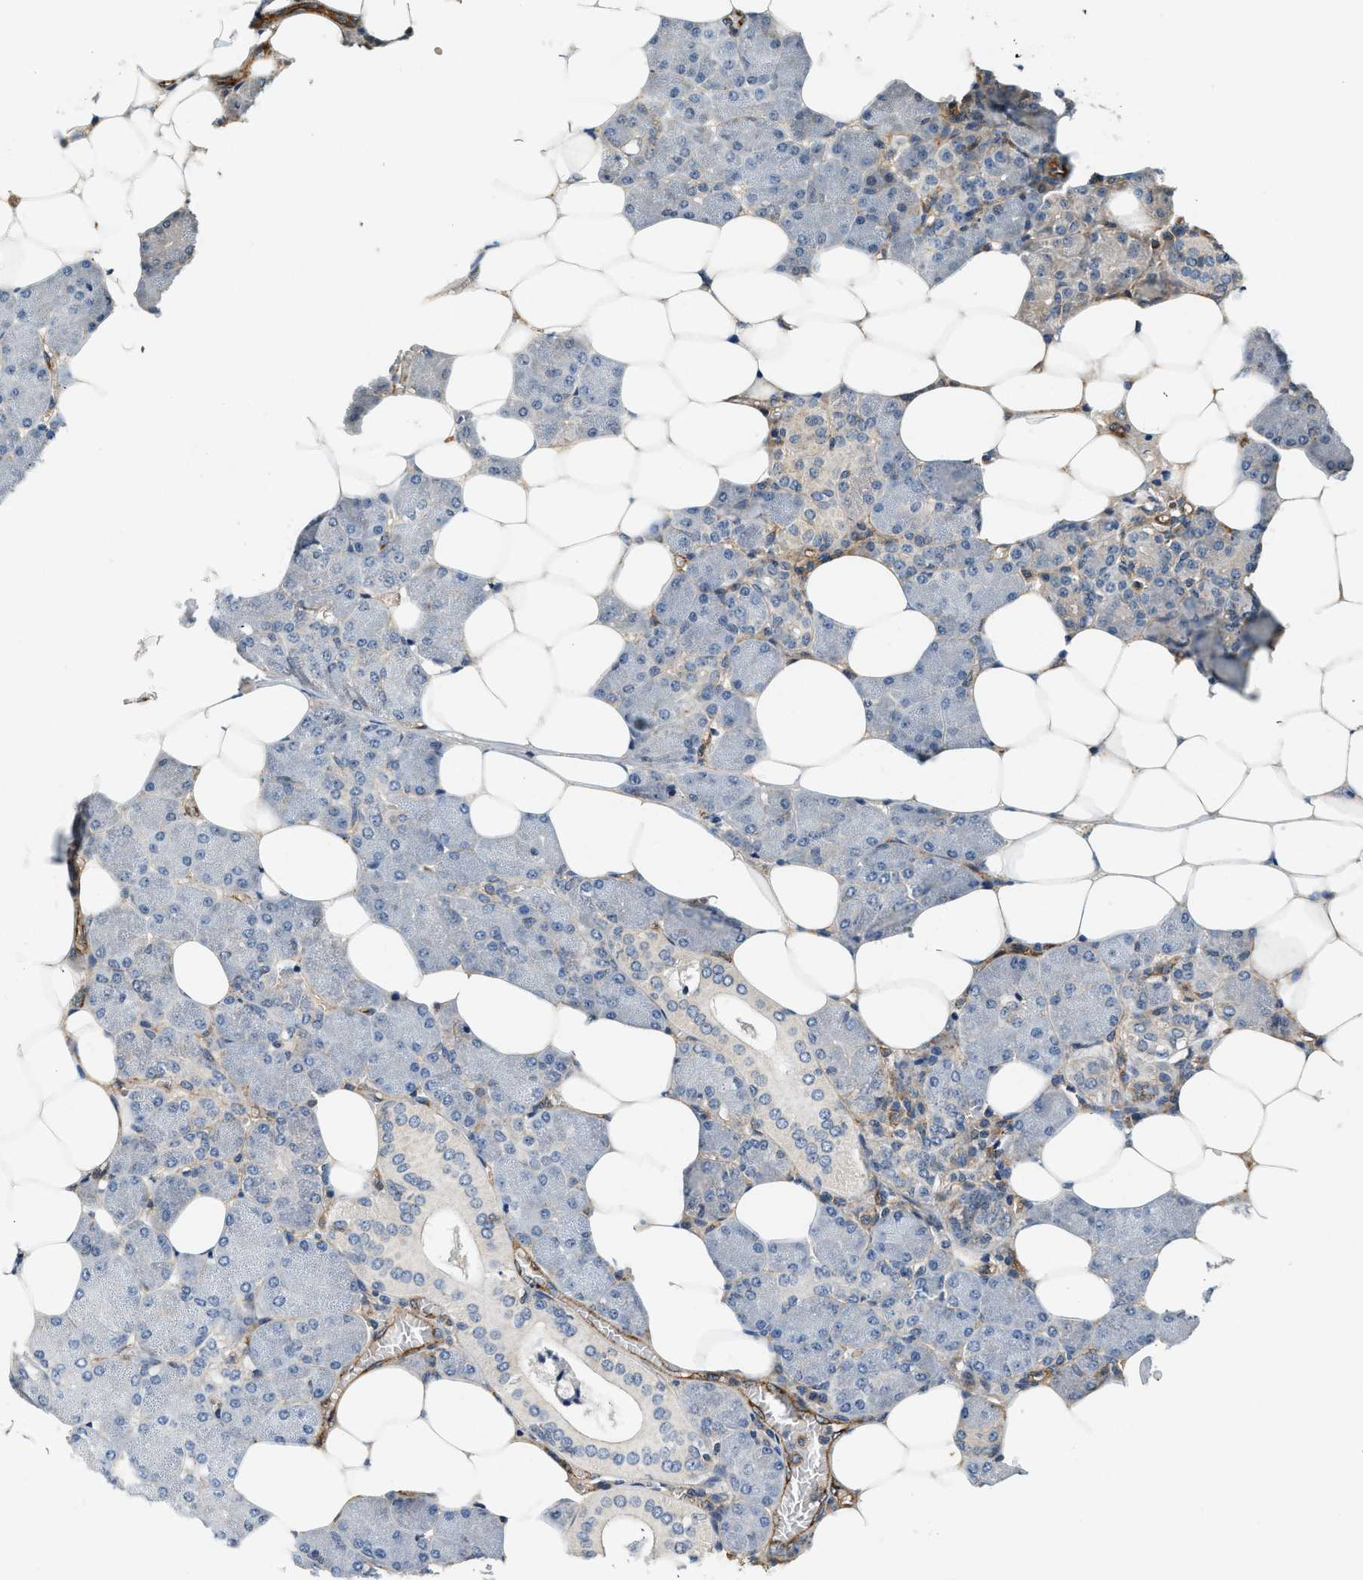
{"staining": {"intensity": "negative", "quantity": "none", "location": "none"}, "tissue": "salivary gland", "cell_type": "Glandular cells", "image_type": "normal", "snomed": [{"axis": "morphology", "description": "Normal tissue, NOS"}, {"axis": "morphology", "description": "Adenoma, NOS"}, {"axis": "topography", "description": "Salivary gland"}], "caption": "High magnification brightfield microscopy of unremarkable salivary gland stained with DAB (brown) and counterstained with hematoxylin (blue): glandular cells show no significant staining.", "gene": "HIP1", "patient": {"sex": "female", "age": 32}}